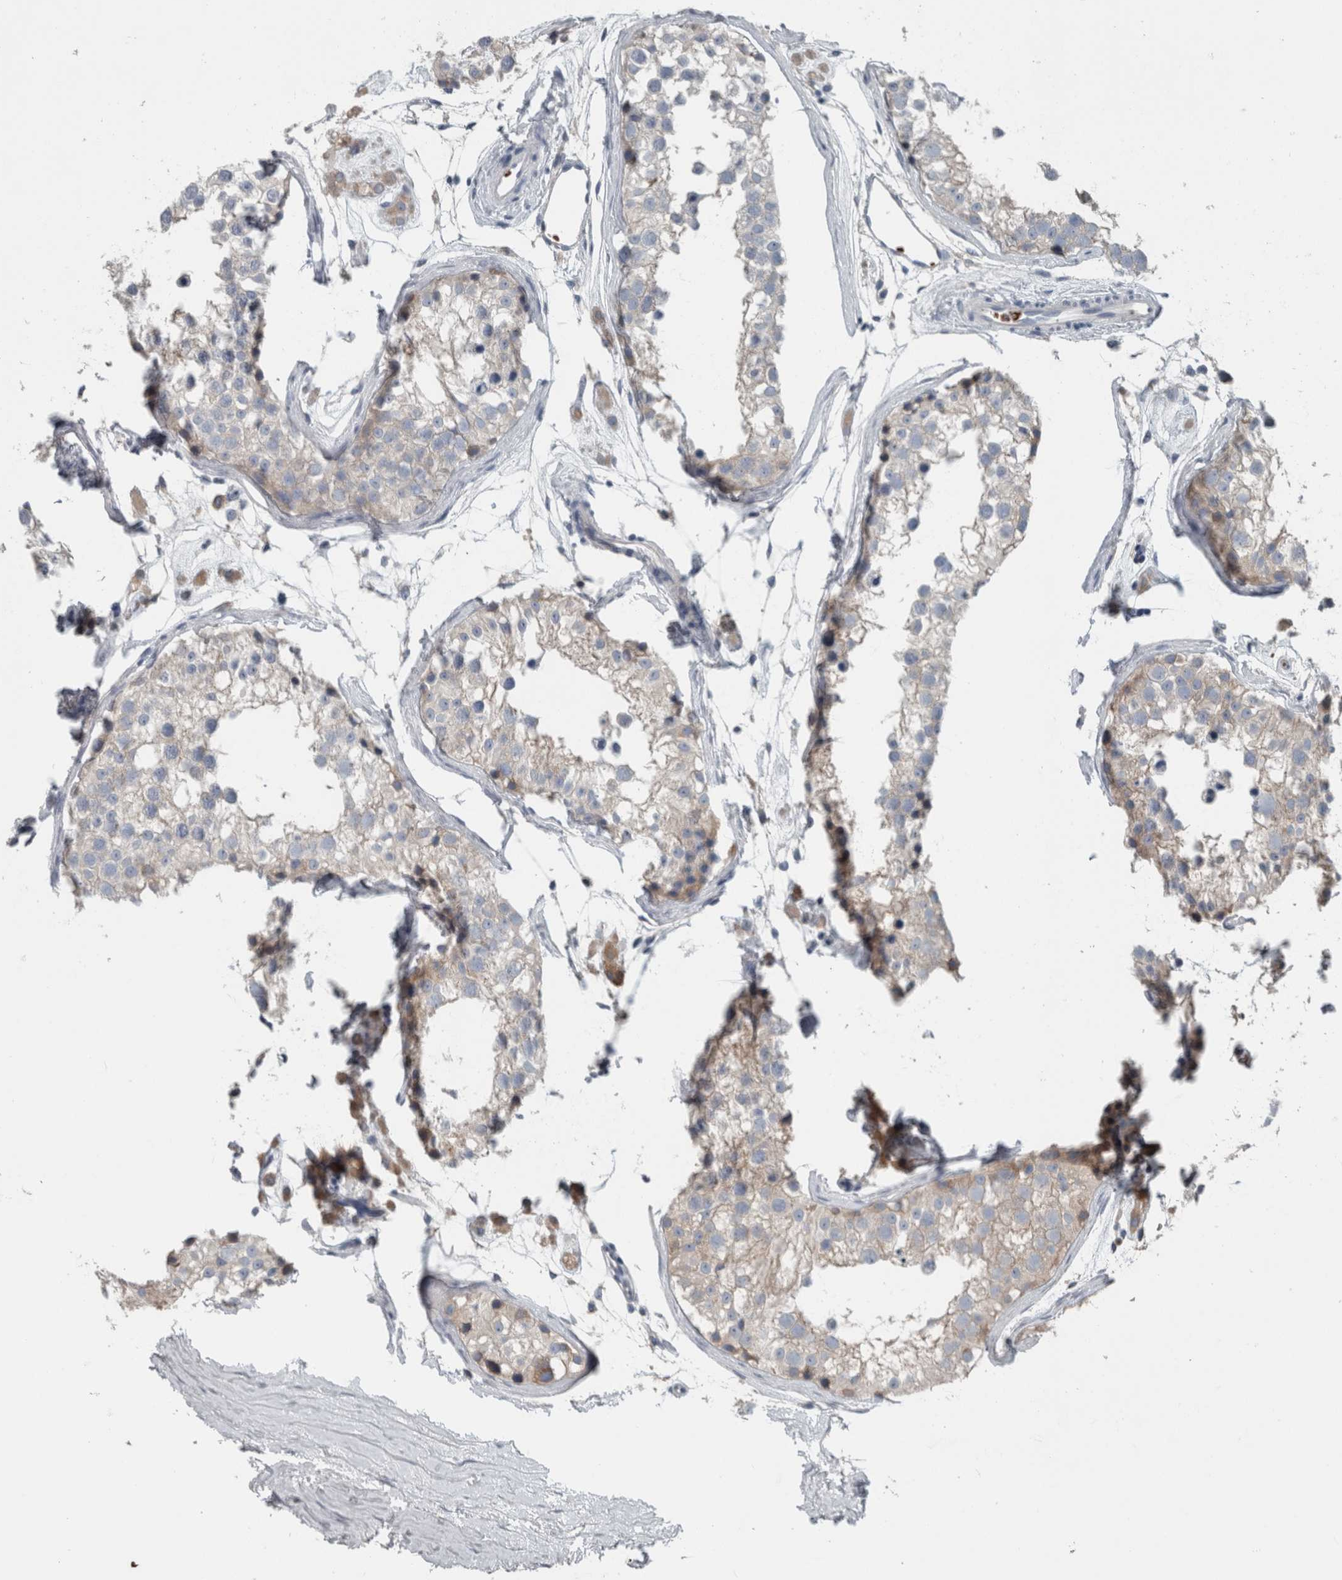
{"staining": {"intensity": "weak", "quantity": "<25%", "location": "cytoplasmic/membranous"}, "tissue": "testis", "cell_type": "Cells in seminiferous ducts", "image_type": "normal", "snomed": [{"axis": "morphology", "description": "Normal tissue, NOS"}, {"axis": "morphology", "description": "Adenocarcinoma, metastatic, NOS"}, {"axis": "topography", "description": "Testis"}], "caption": "Testis was stained to show a protein in brown. There is no significant expression in cells in seminiferous ducts. The staining was performed using DAB (3,3'-diaminobenzidine) to visualize the protein expression in brown, while the nuclei were stained in blue with hematoxylin (Magnification: 20x).", "gene": "SH3GL2", "patient": {"sex": "male", "age": 26}}